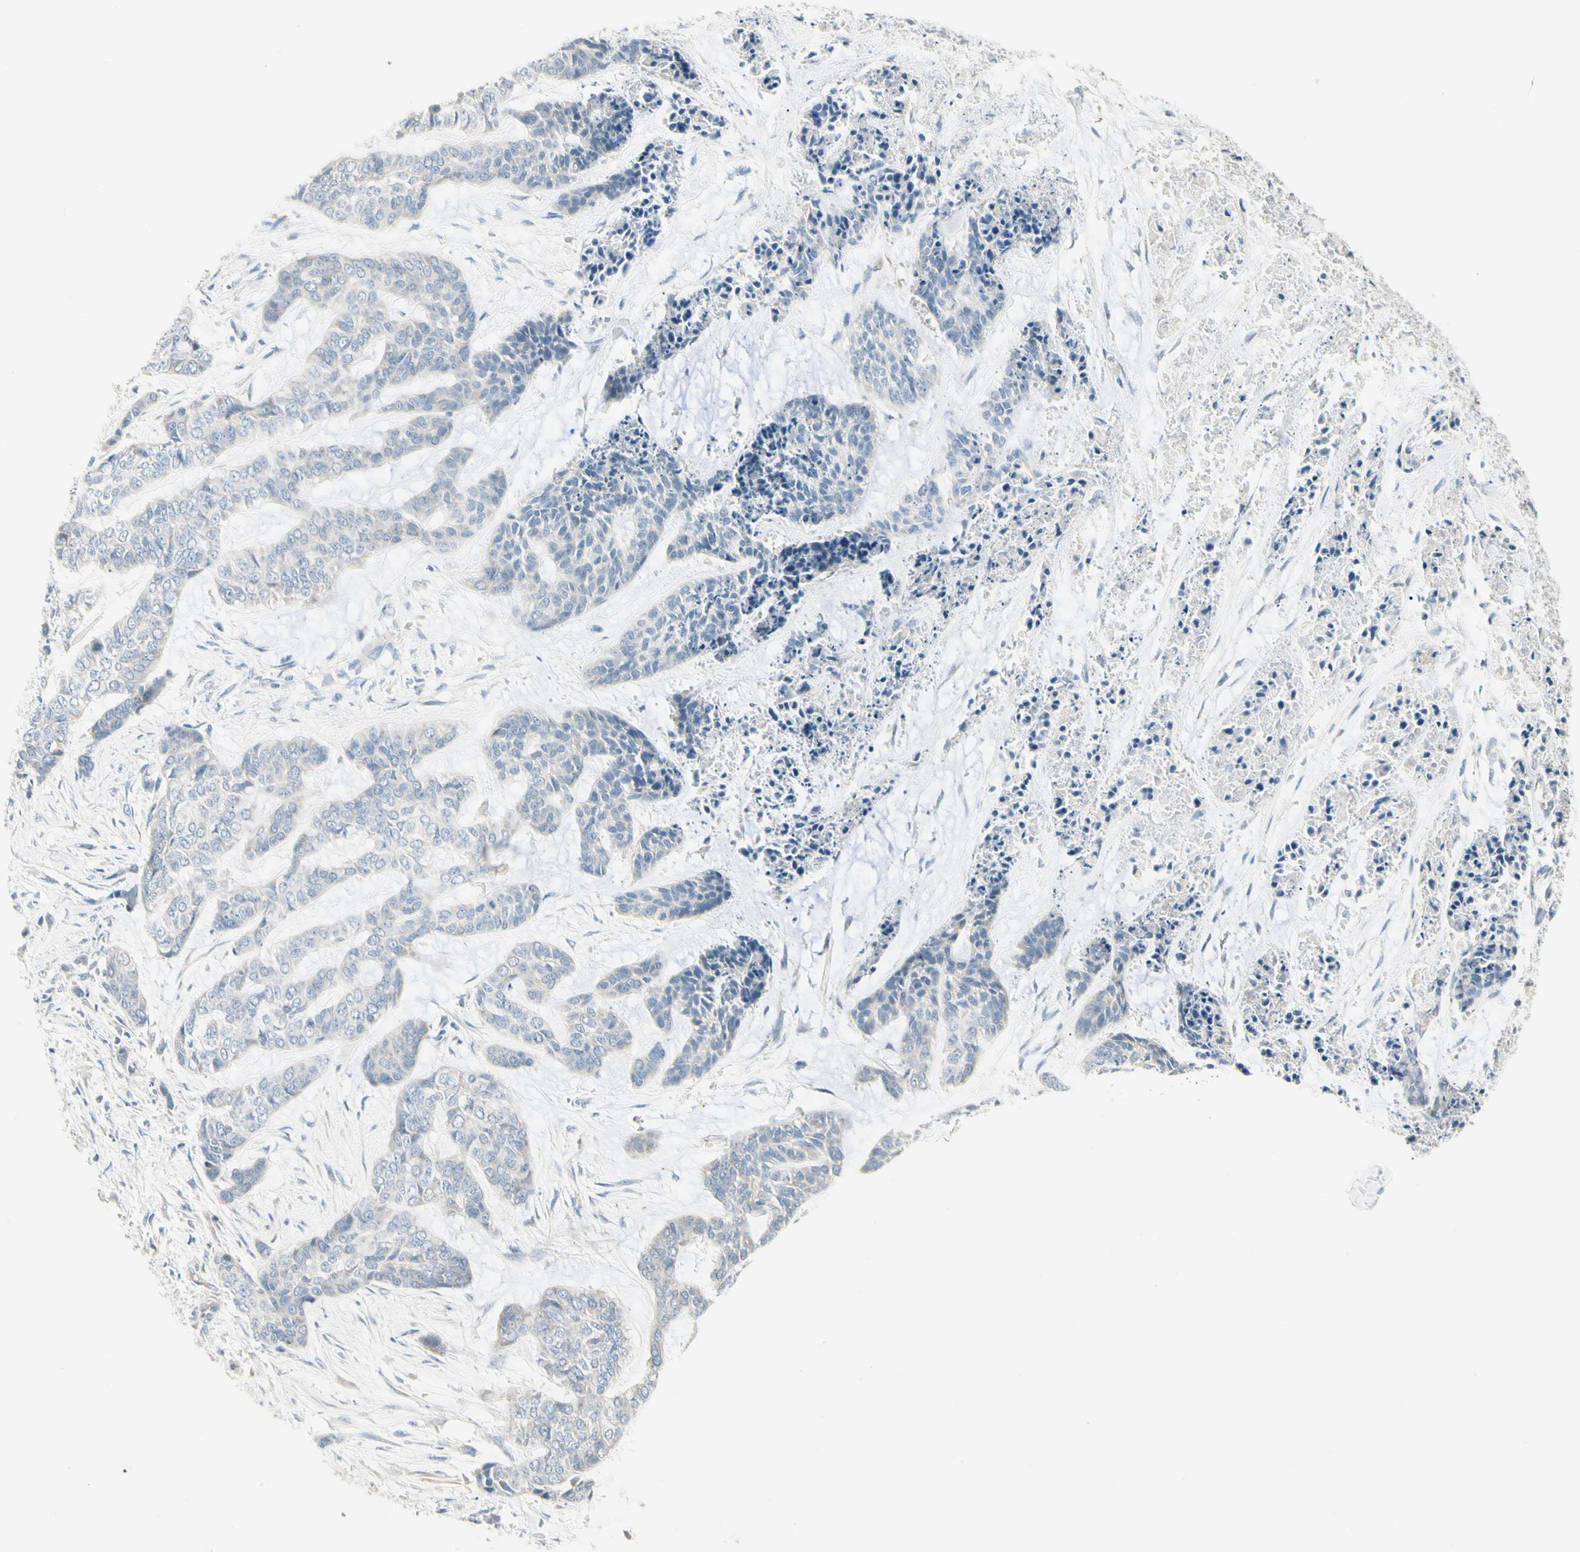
{"staining": {"intensity": "negative", "quantity": "none", "location": "none"}, "tissue": "skin cancer", "cell_type": "Tumor cells", "image_type": "cancer", "snomed": [{"axis": "morphology", "description": "Basal cell carcinoma"}, {"axis": "topography", "description": "Skin"}], "caption": "Immunohistochemical staining of human skin cancer (basal cell carcinoma) displays no significant expression in tumor cells.", "gene": "ALDH18A1", "patient": {"sex": "female", "age": 64}}